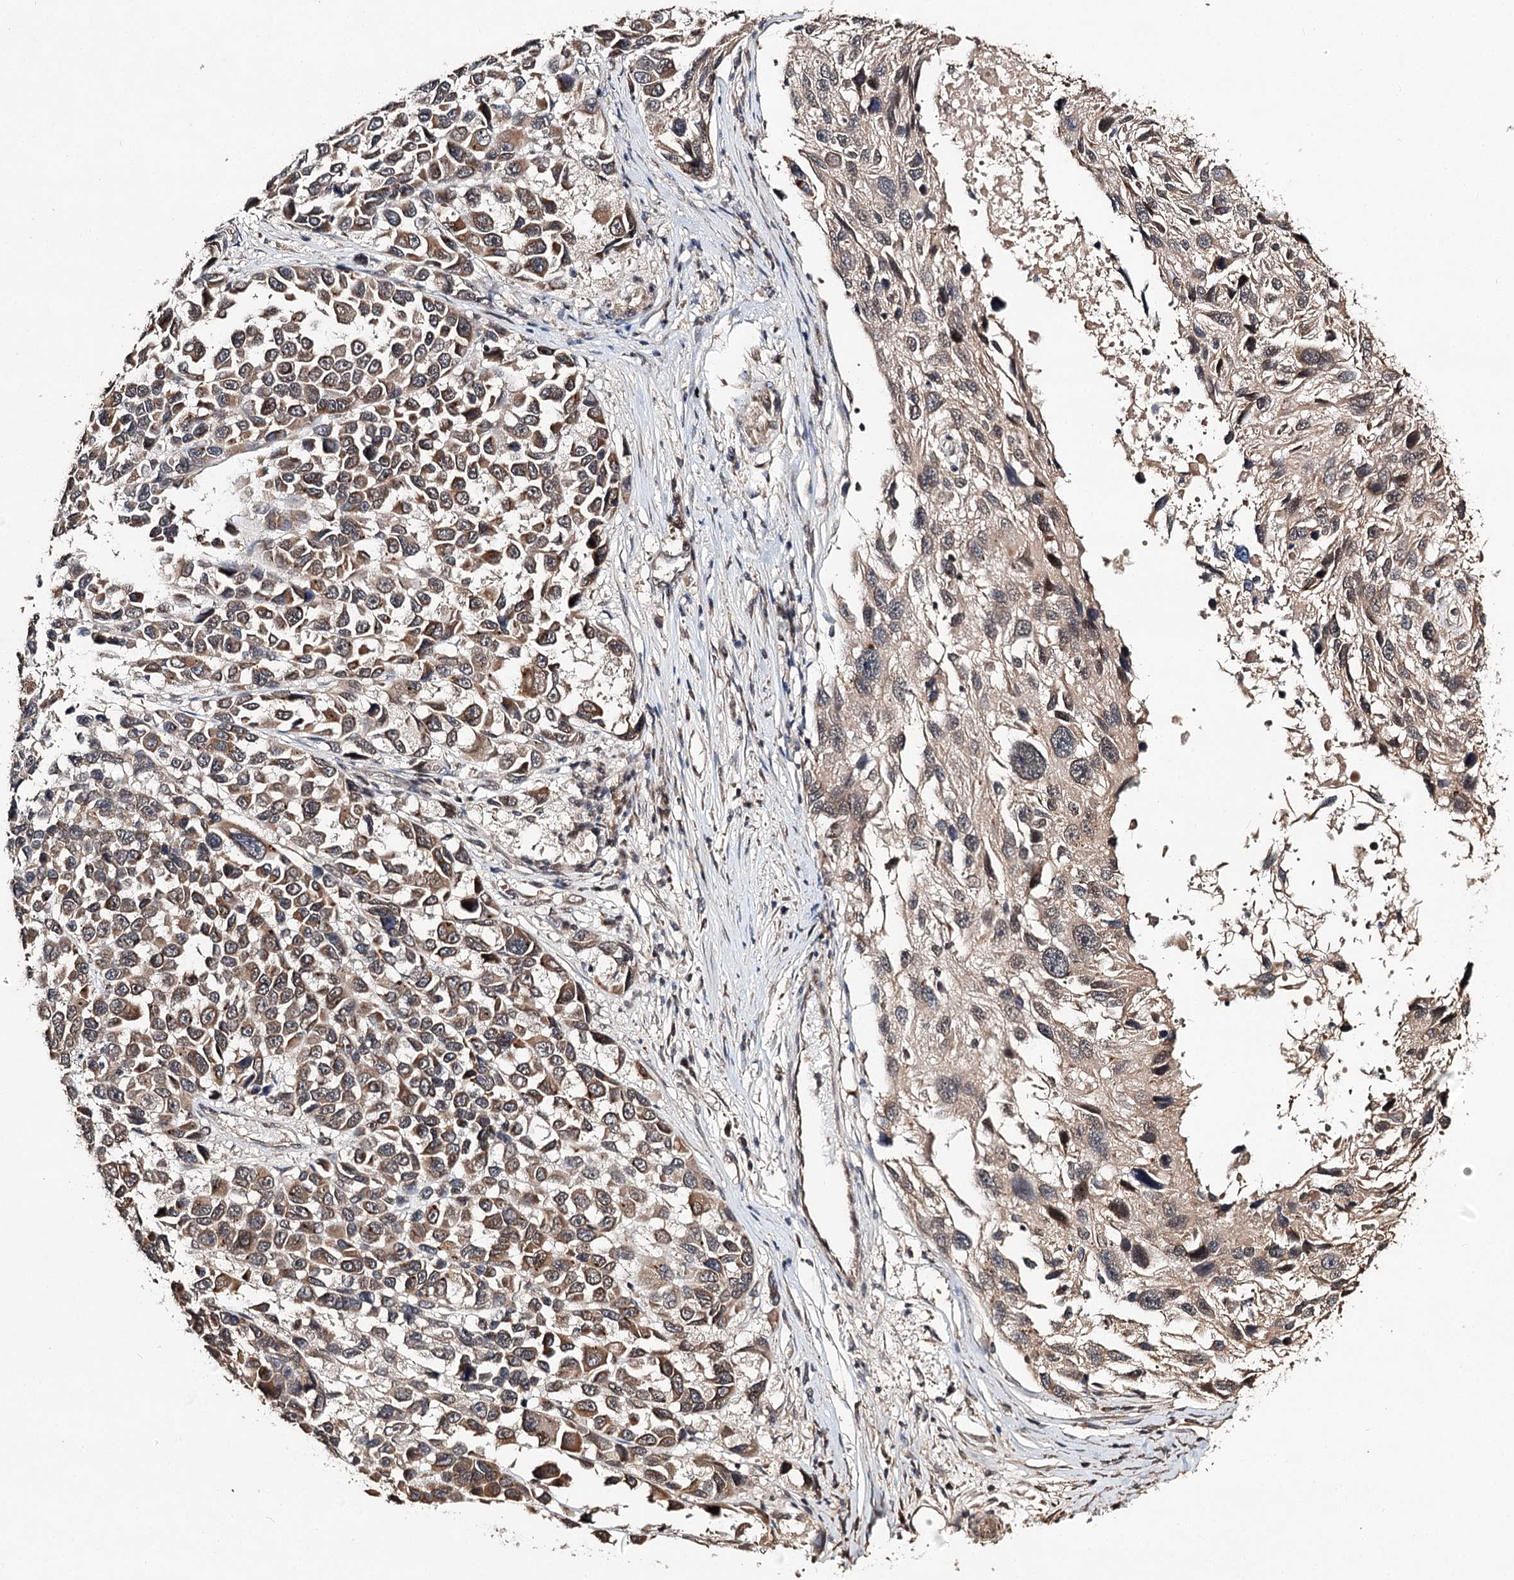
{"staining": {"intensity": "moderate", "quantity": ">75%", "location": "cytoplasmic/membranous"}, "tissue": "melanoma", "cell_type": "Tumor cells", "image_type": "cancer", "snomed": [{"axis": "morphology", "description": "Malignant melanoma, NOS"}, {"axis": "topography", "description": "Skin"}], "caption": "Protein expression analysis of melanoma displays moderate cytoplasmic/membranous expression in approximately >75% of tumor cells.", "gene": "NOPCHAP1", "patient": {"sex": "male", "age": 53}}